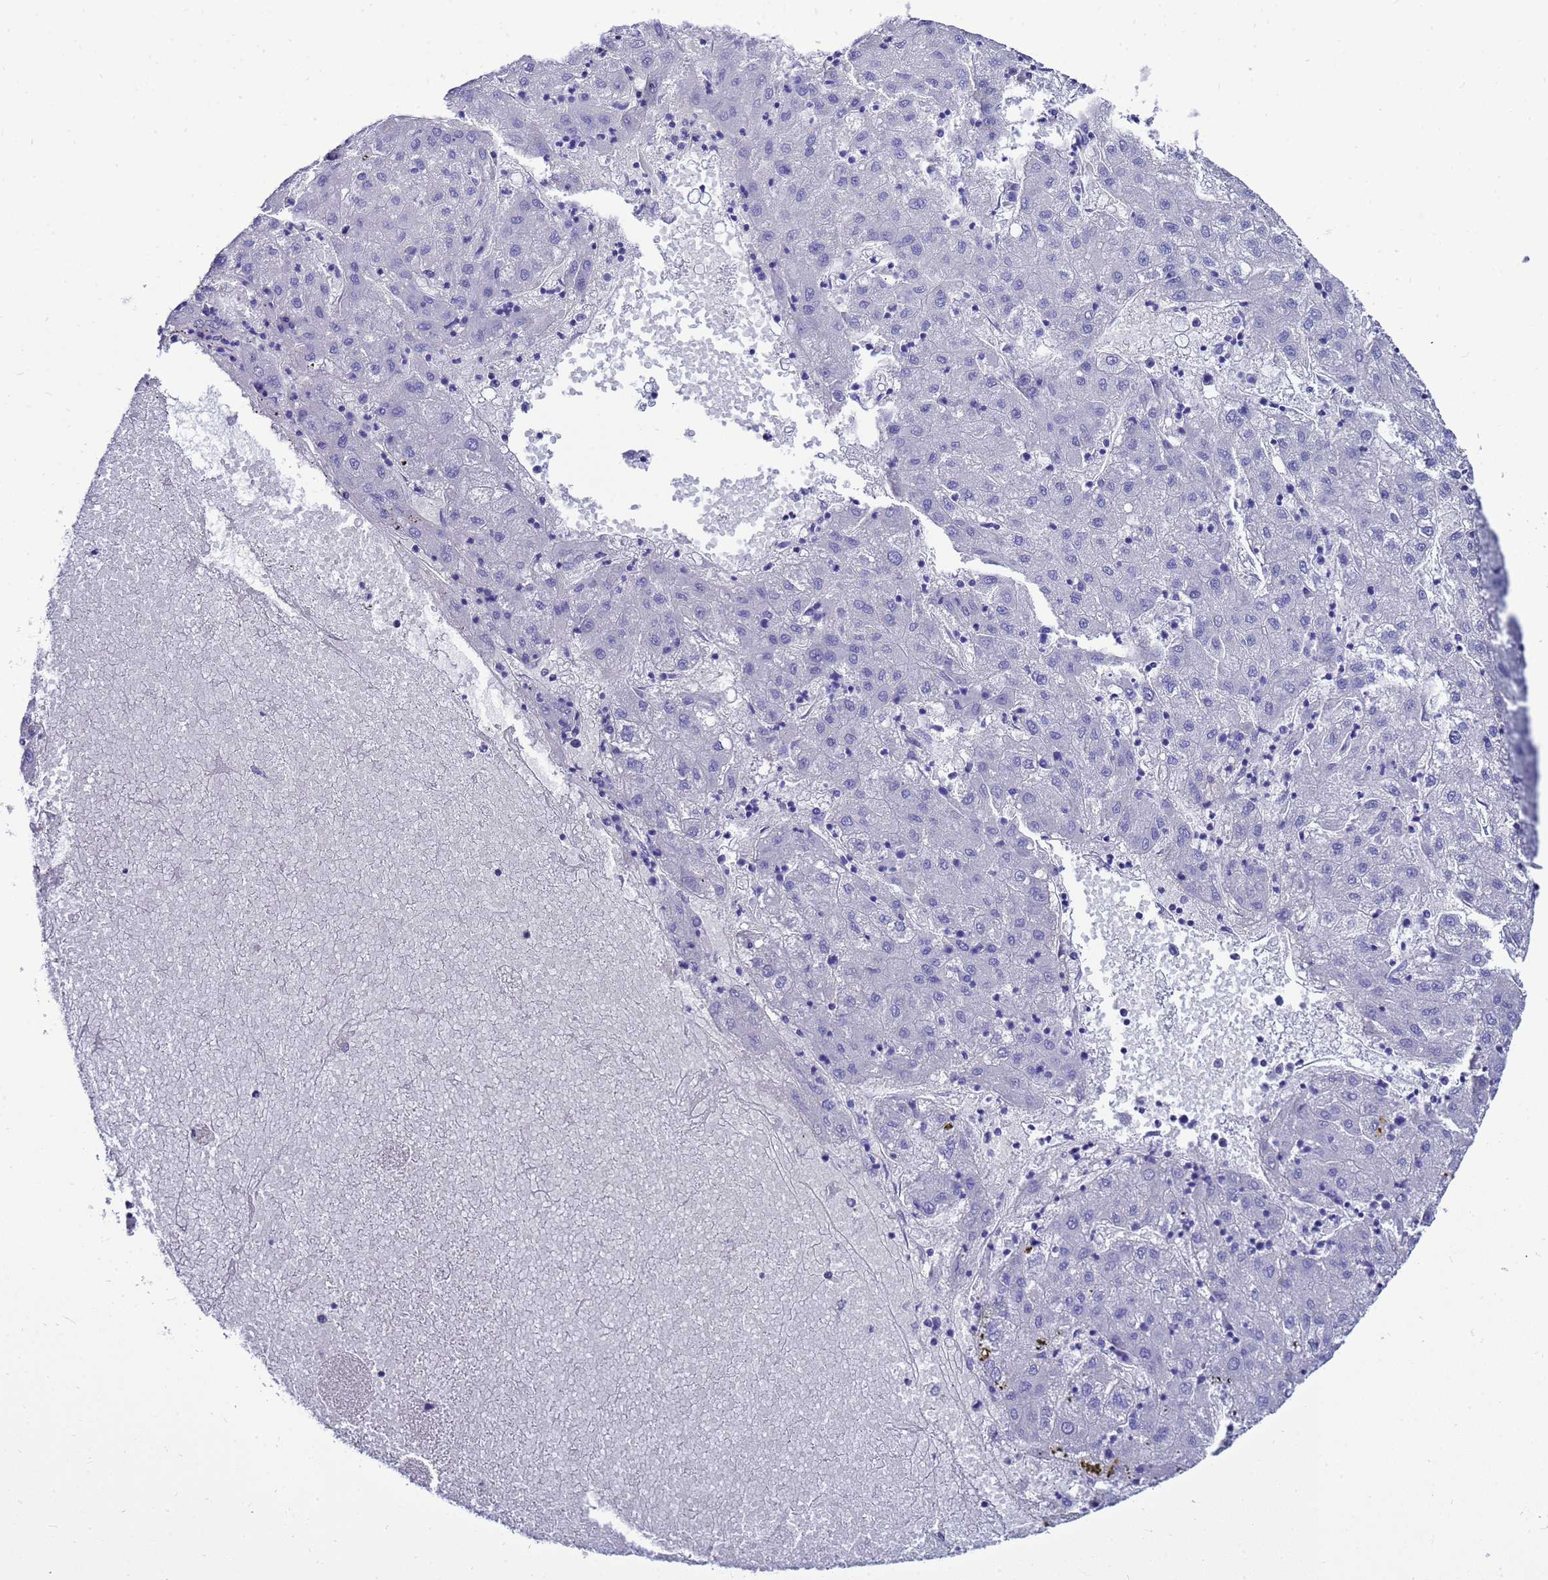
{"staining": {"intensity": "negative", "quantity": "none", "location": "none"}, "tissue": "liver cancer", "cell_type": "Tumor cells", "image_type": "cancer", "snomed": [{"axis": "morphology", "description": "Carcinoma, Hepatocellular, NOS"}, {"axis": "topography", "description": "Liver"}], "caption": "Tumor cells show no significant protein staining in hepatocellular carcinoma (liver).", "gene": "LIPF", "patient": {"sex": "male", "age": 72}}